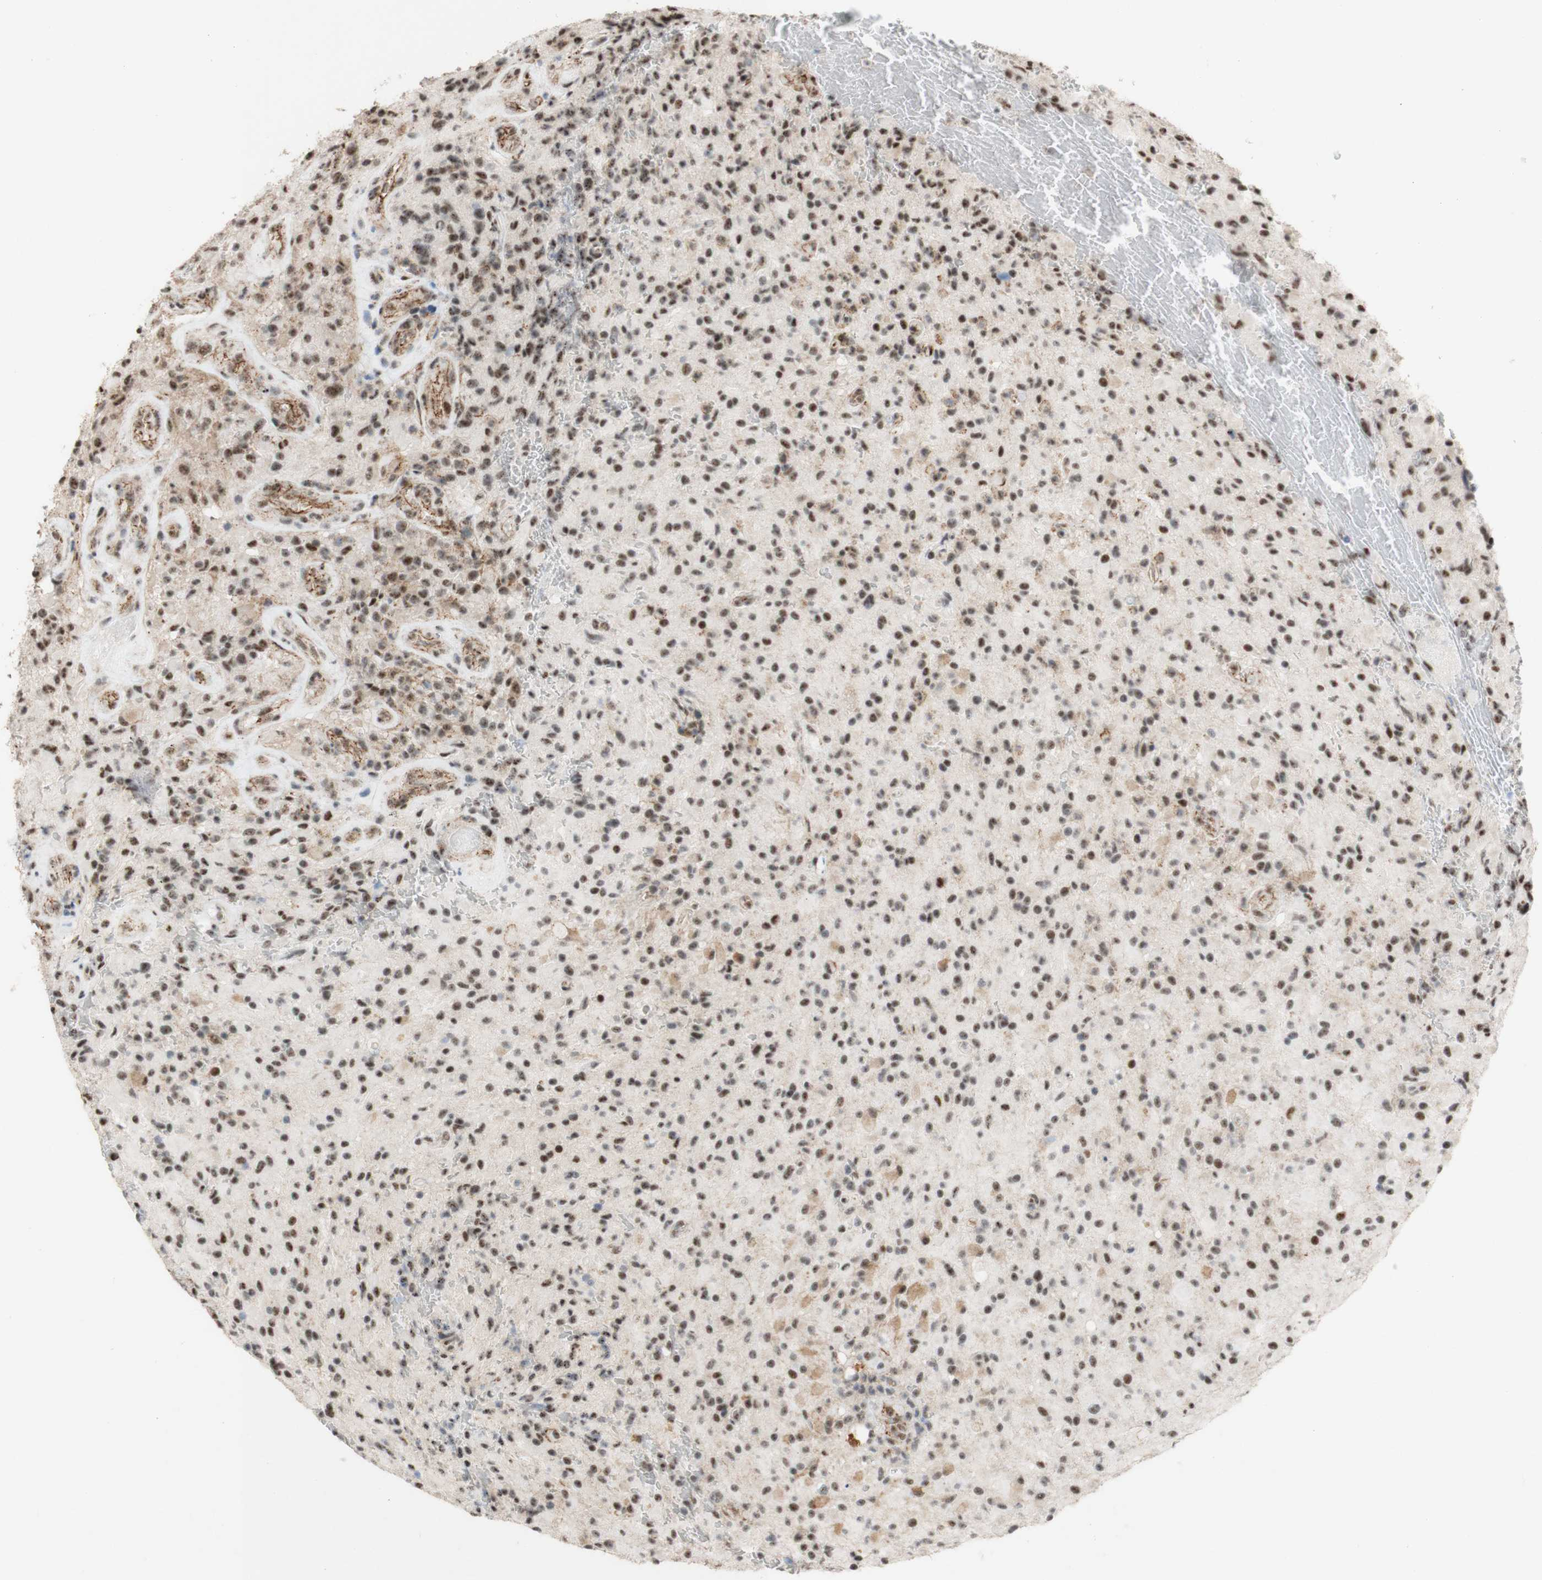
{"staining": {"intensity": "strong", "quantity": "<25%", "location": "nuclear"}, "tissue": "glioma", "cell_type": "Tumor cells", "image_type": "cancer", "snomed": [{"axis": "morphology", "description": "Glioma, malignant, High grade"}, {"axis": "topography", "description": "Brain"}], "caption": "Immunohistochemistry histopathology image of human glioma stained for a protein (brown), which demonstrates medium levels of strong nuclear positivity in approximately <25% of tumor cells.", "gene": "SAP18", "patient": {"sex": "male", "age": 71}}